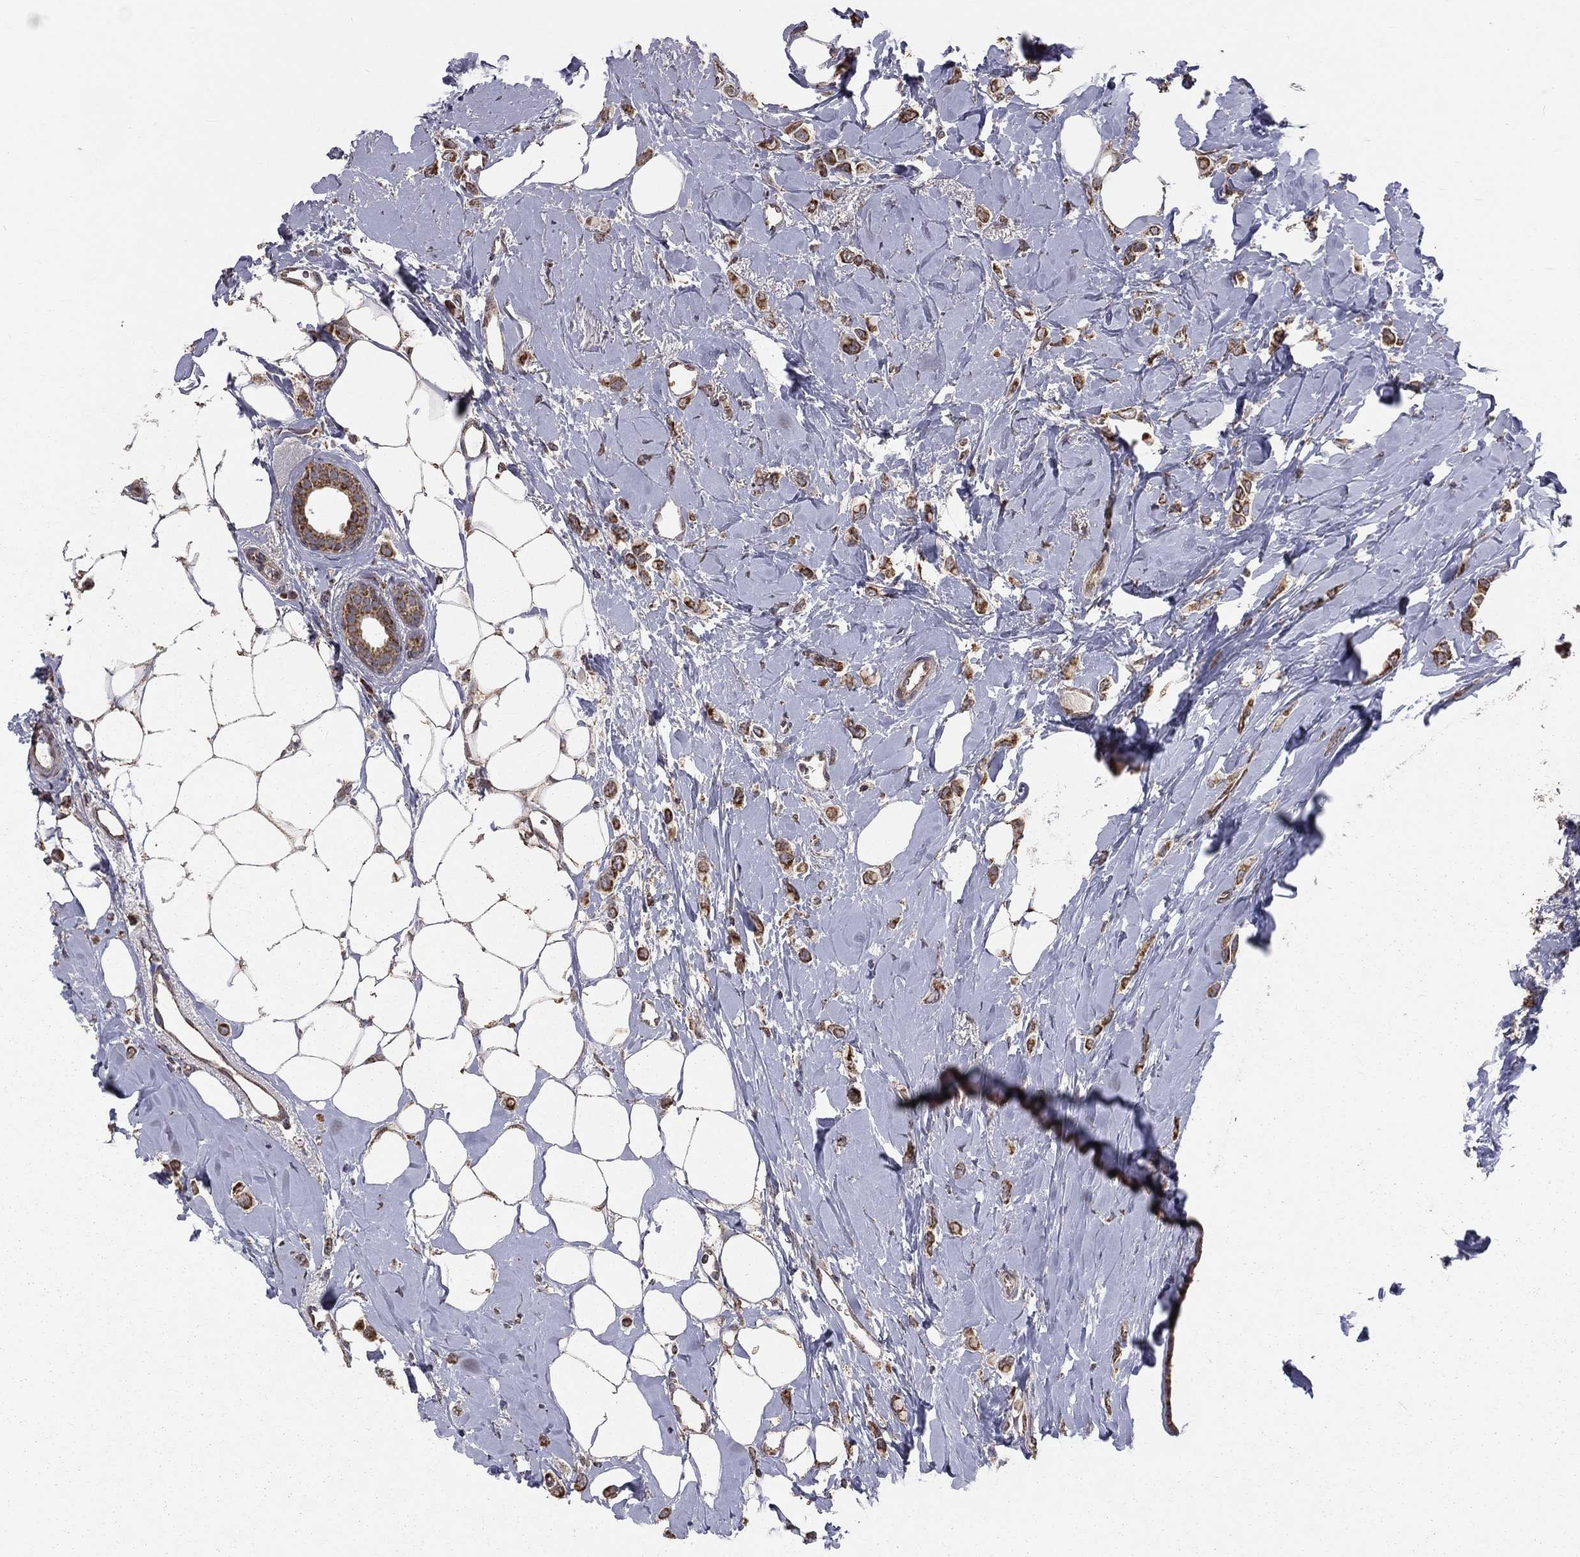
{"staining": {"intensity": "strong", "quantity": ">75%", "location": "cytoplasmic/membranous"}, "tissue": "breast cancer", "cell_type": "Tumor cells", "image_type": "cancer", "snomed": [{"axis": "morphology", "description": "Lobular carcinoma"}, {"axis": "topography", "description": "Breast"}], "caption": "An IHC histopathology image of neoplastic tissue is shown. Protein staining in brown labels strong cytoplasmic/membranous positivity in lobular carcinoma (breast) within tumor cells.", "gene": "MRPL46", "patient": {"sex": "female", "age": 66}}